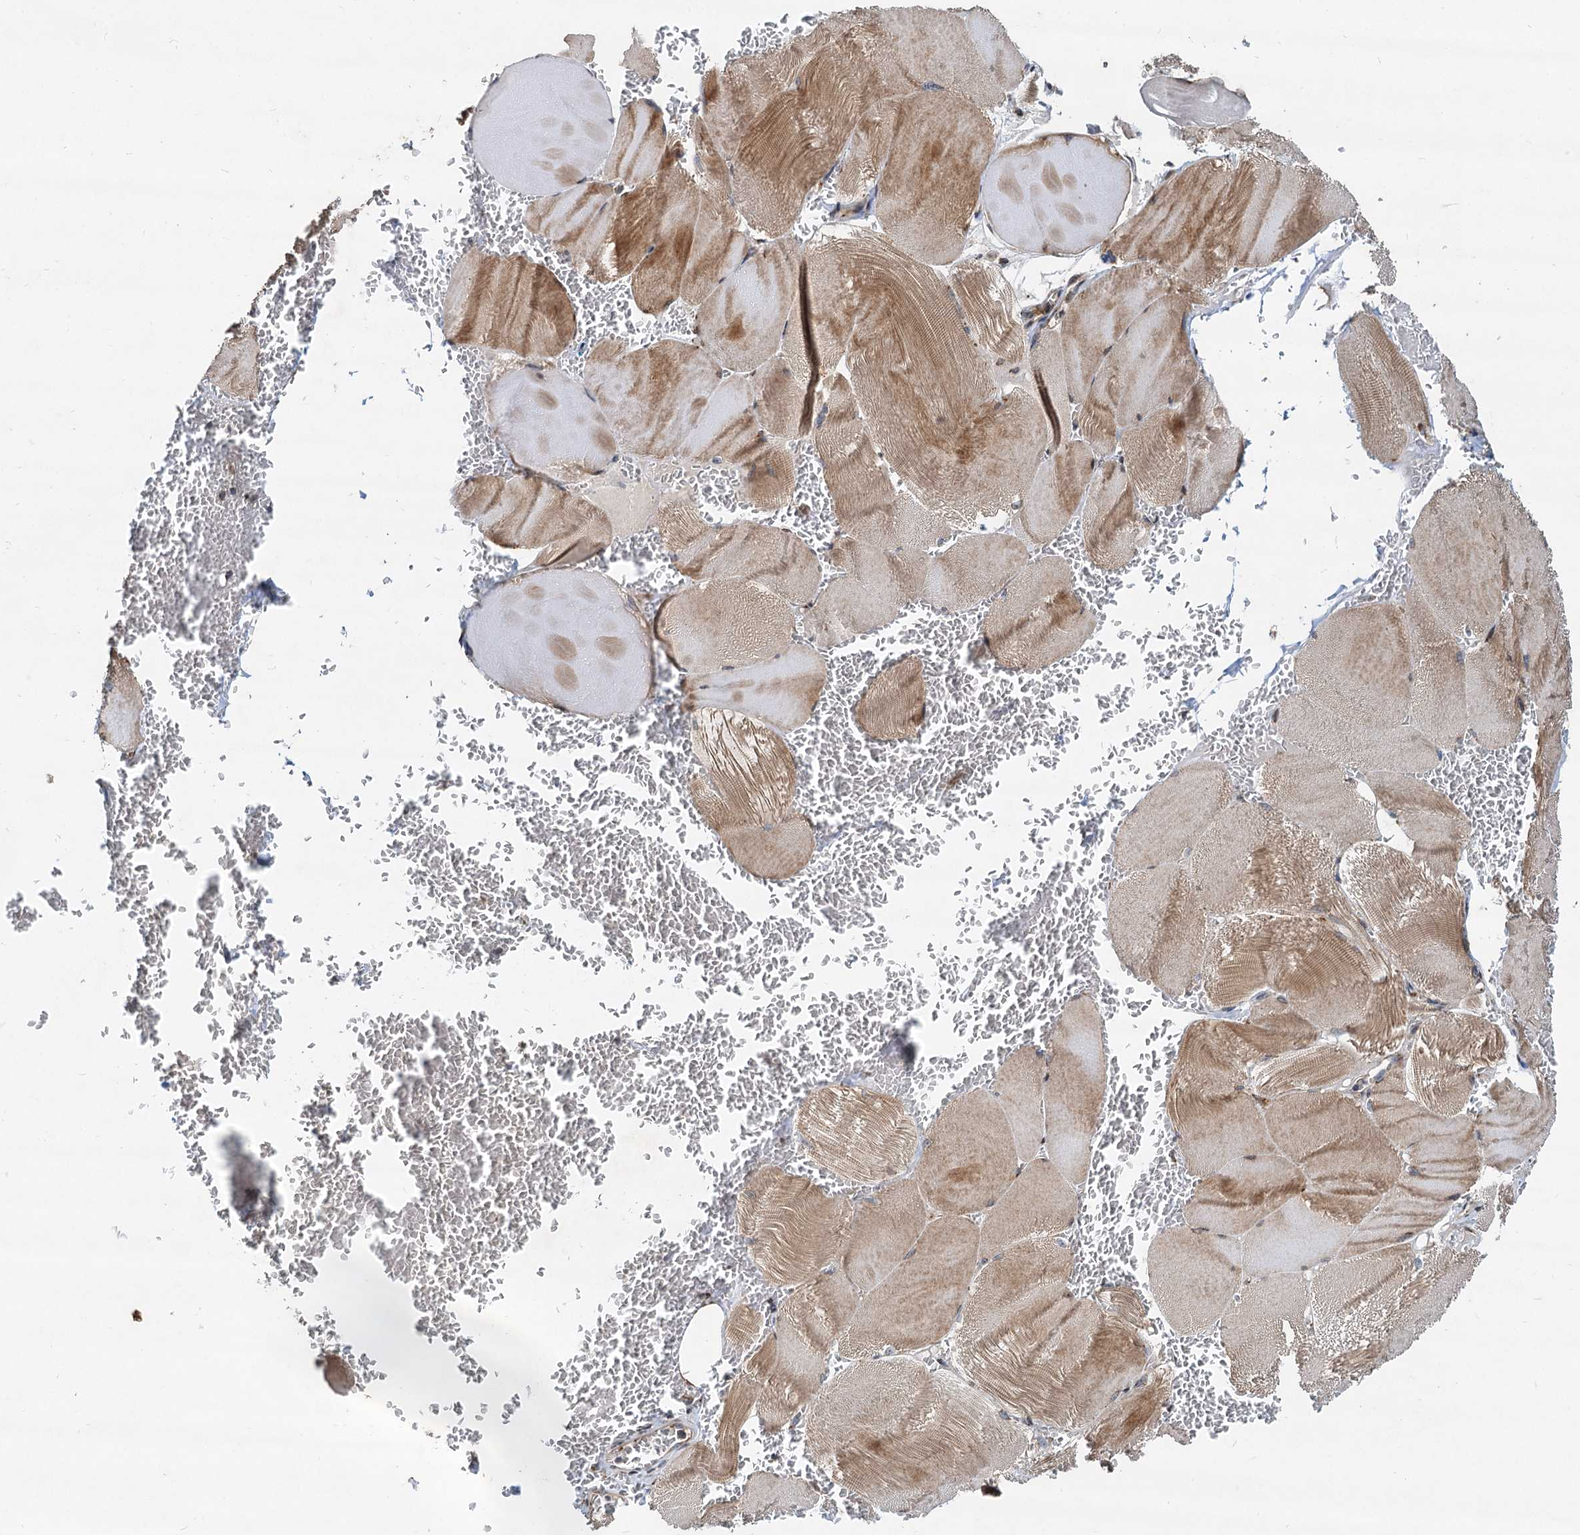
{"staining": {"intensity": "moderate", "quantity": ">75%", "location": "cytoplasmic/membranous"}, "tissue": "skeletal muscle", "cell_type": "Myocytes", "image_type": "normal", "snomed": [{"axis": "morphology", "description": "Normal tissue, NOS"}, {"axis": "morphology", "description": "Basal cell carcinoma"}, {"axis": "topography", "description": "Skeletal muscle"}], "caption": "A micrograph of skeletal muscle stained for a protein reveals moderate cytoplasmic/membranous brown staining in myocytes. (IHC, brightfield microscopy, high magnification).", "gene": "CEP68", "patient": {"sex": "female", "age": 64}}